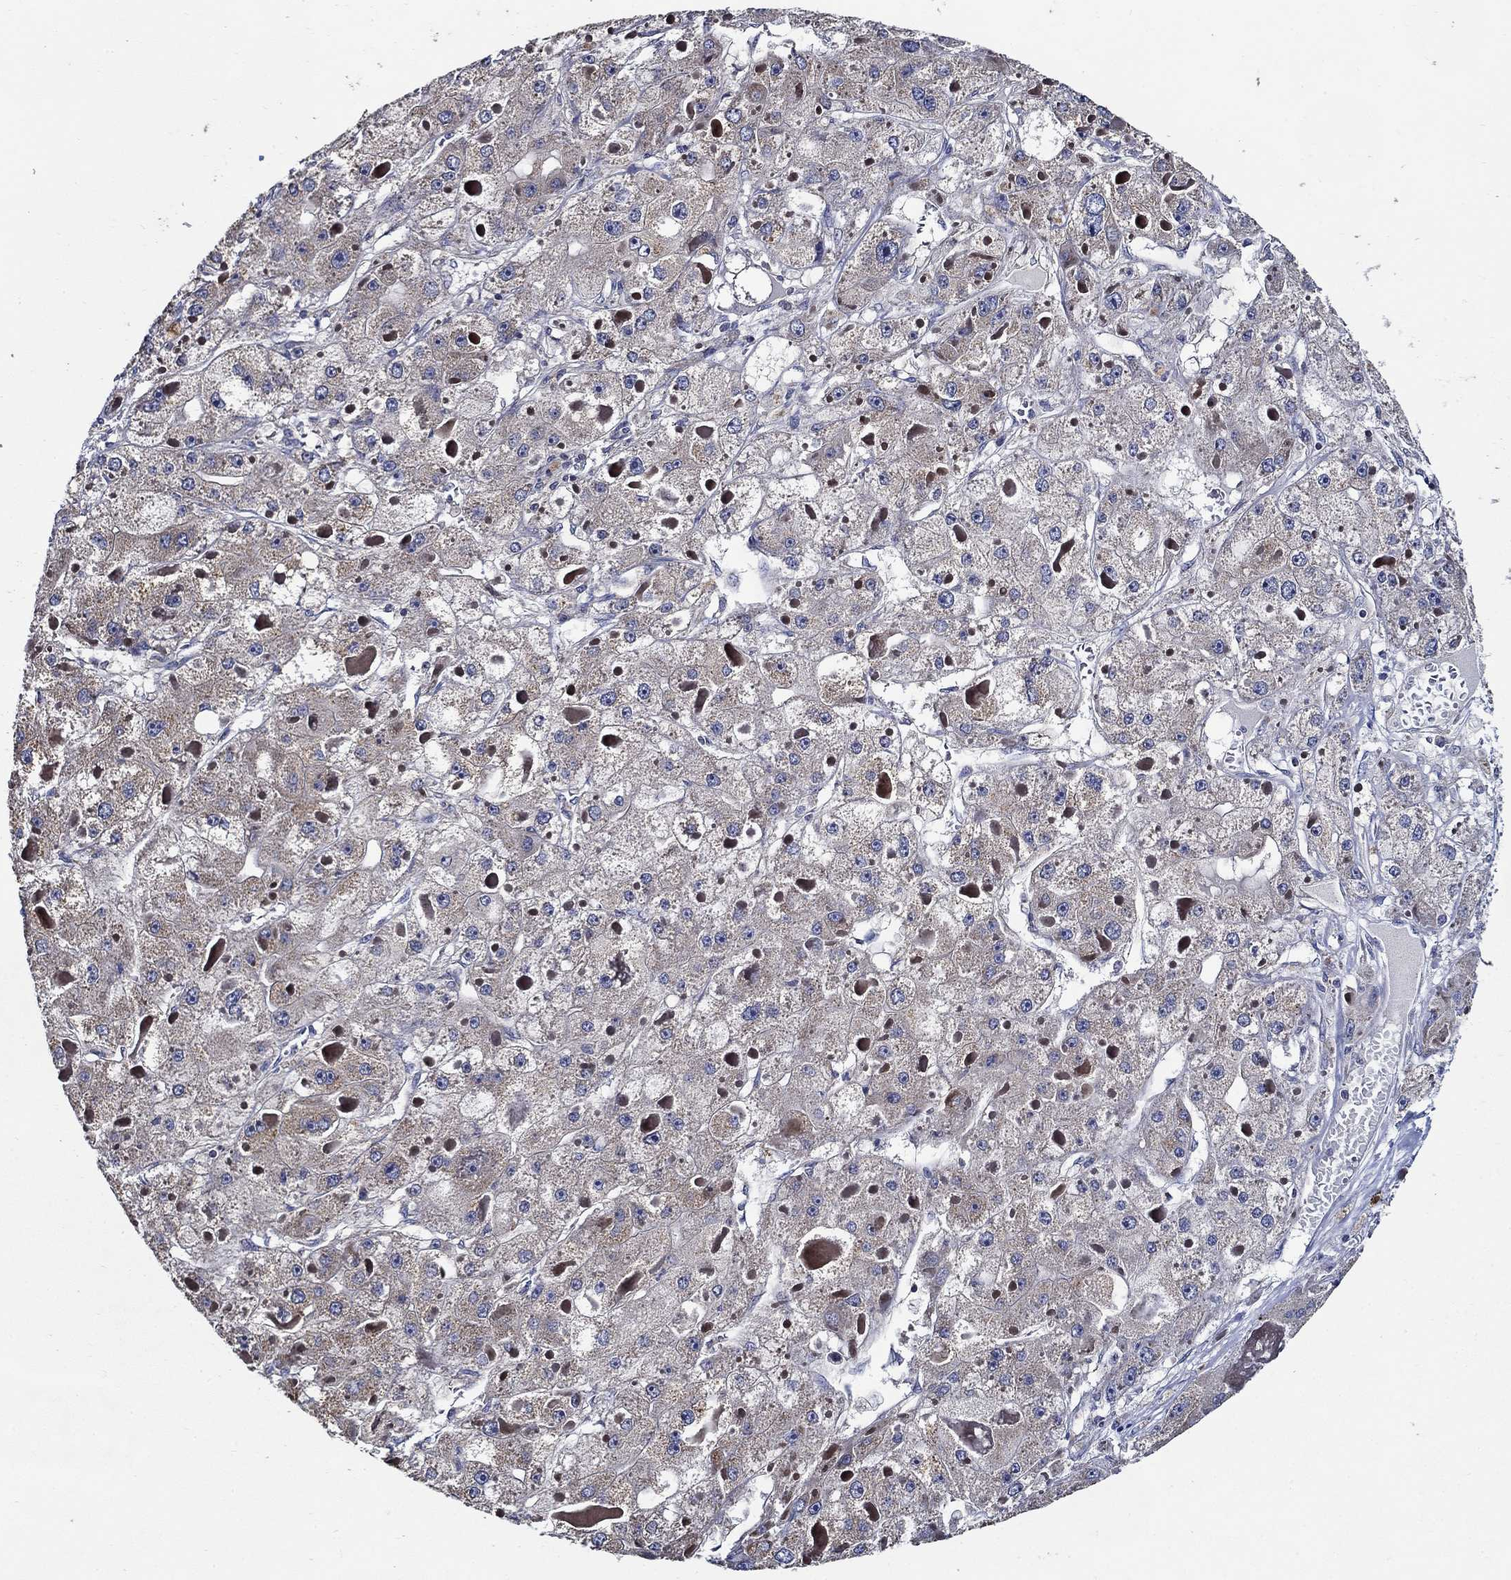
{"staining": {"intensity": "moderate", "quantity": "<25%", "location": "cytoplasmic/membranous"}, "tissue": "liver cancer", "cell_type": "Tumor cells", "image_type": "cancer", "snomed": [{"axis": "morphology", "description": "Carcinoma, Hepatocellular, NOS"}, {"axis": "topography", "description": "Liver"}], "caption": "Protein expression analysis of human hepatocellular carcinoma (liver) reveals moderate cytoplasmic/membranous expression in approximately <25% of tumor cells.", "gene": "WDR53", "patient": {"sex": "female", "age": 73}}